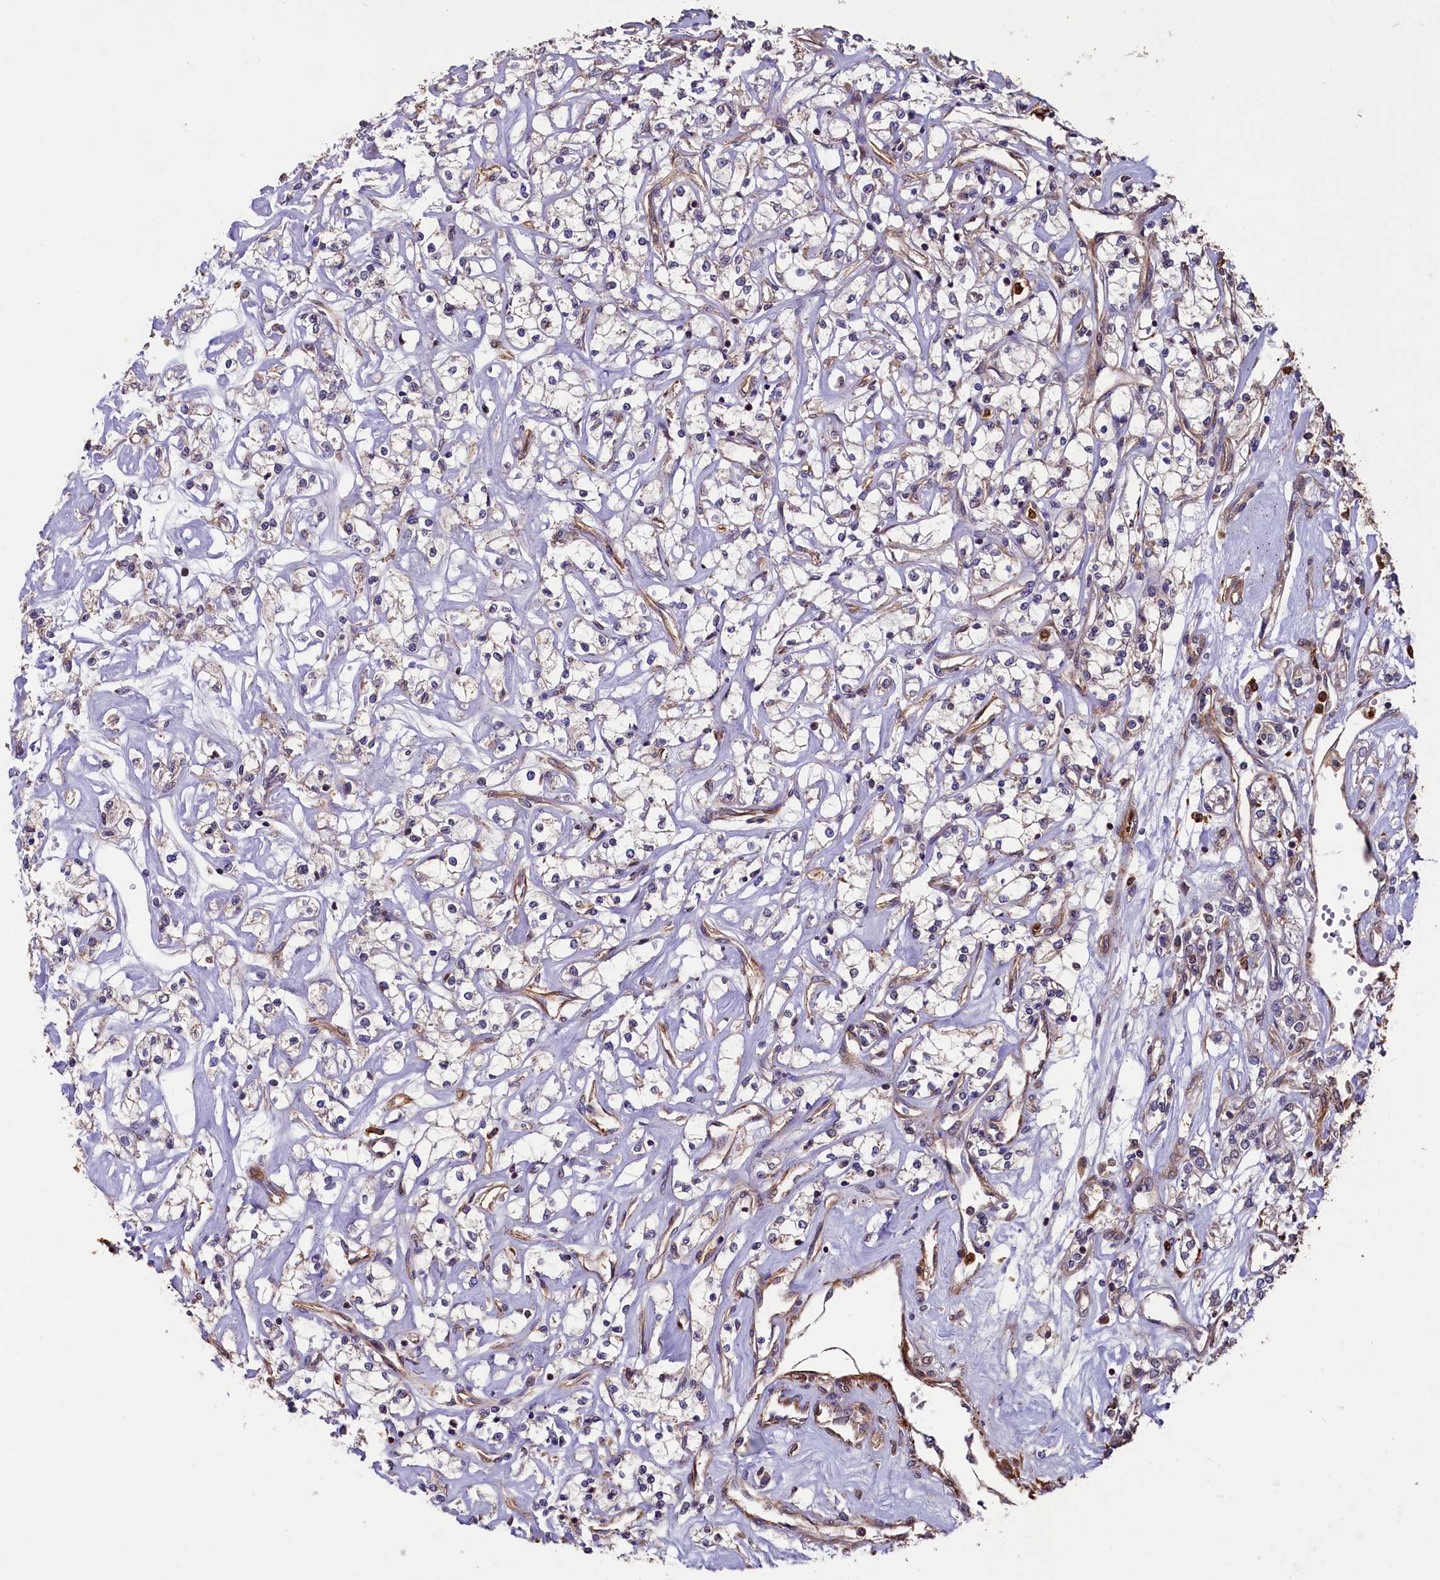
{"staining": {"intensity": "negative", "quantity": "none", "location": "none"}, "tissue": "renal cancer", "cell_type": "Tumor cells", "image_type": "cancer", "snomed": [{"axis": "morphology", "description": "Adenocarcinoma, NOS"}, {"axis": "topography", "description": "Kidney"}], "caption": "This is a micrograph of IHC staining of renal cancer, which shows no positivity in tumor cells.", "gene": "CCDC102B", "patient": {"sex": "female", "age": 59}}